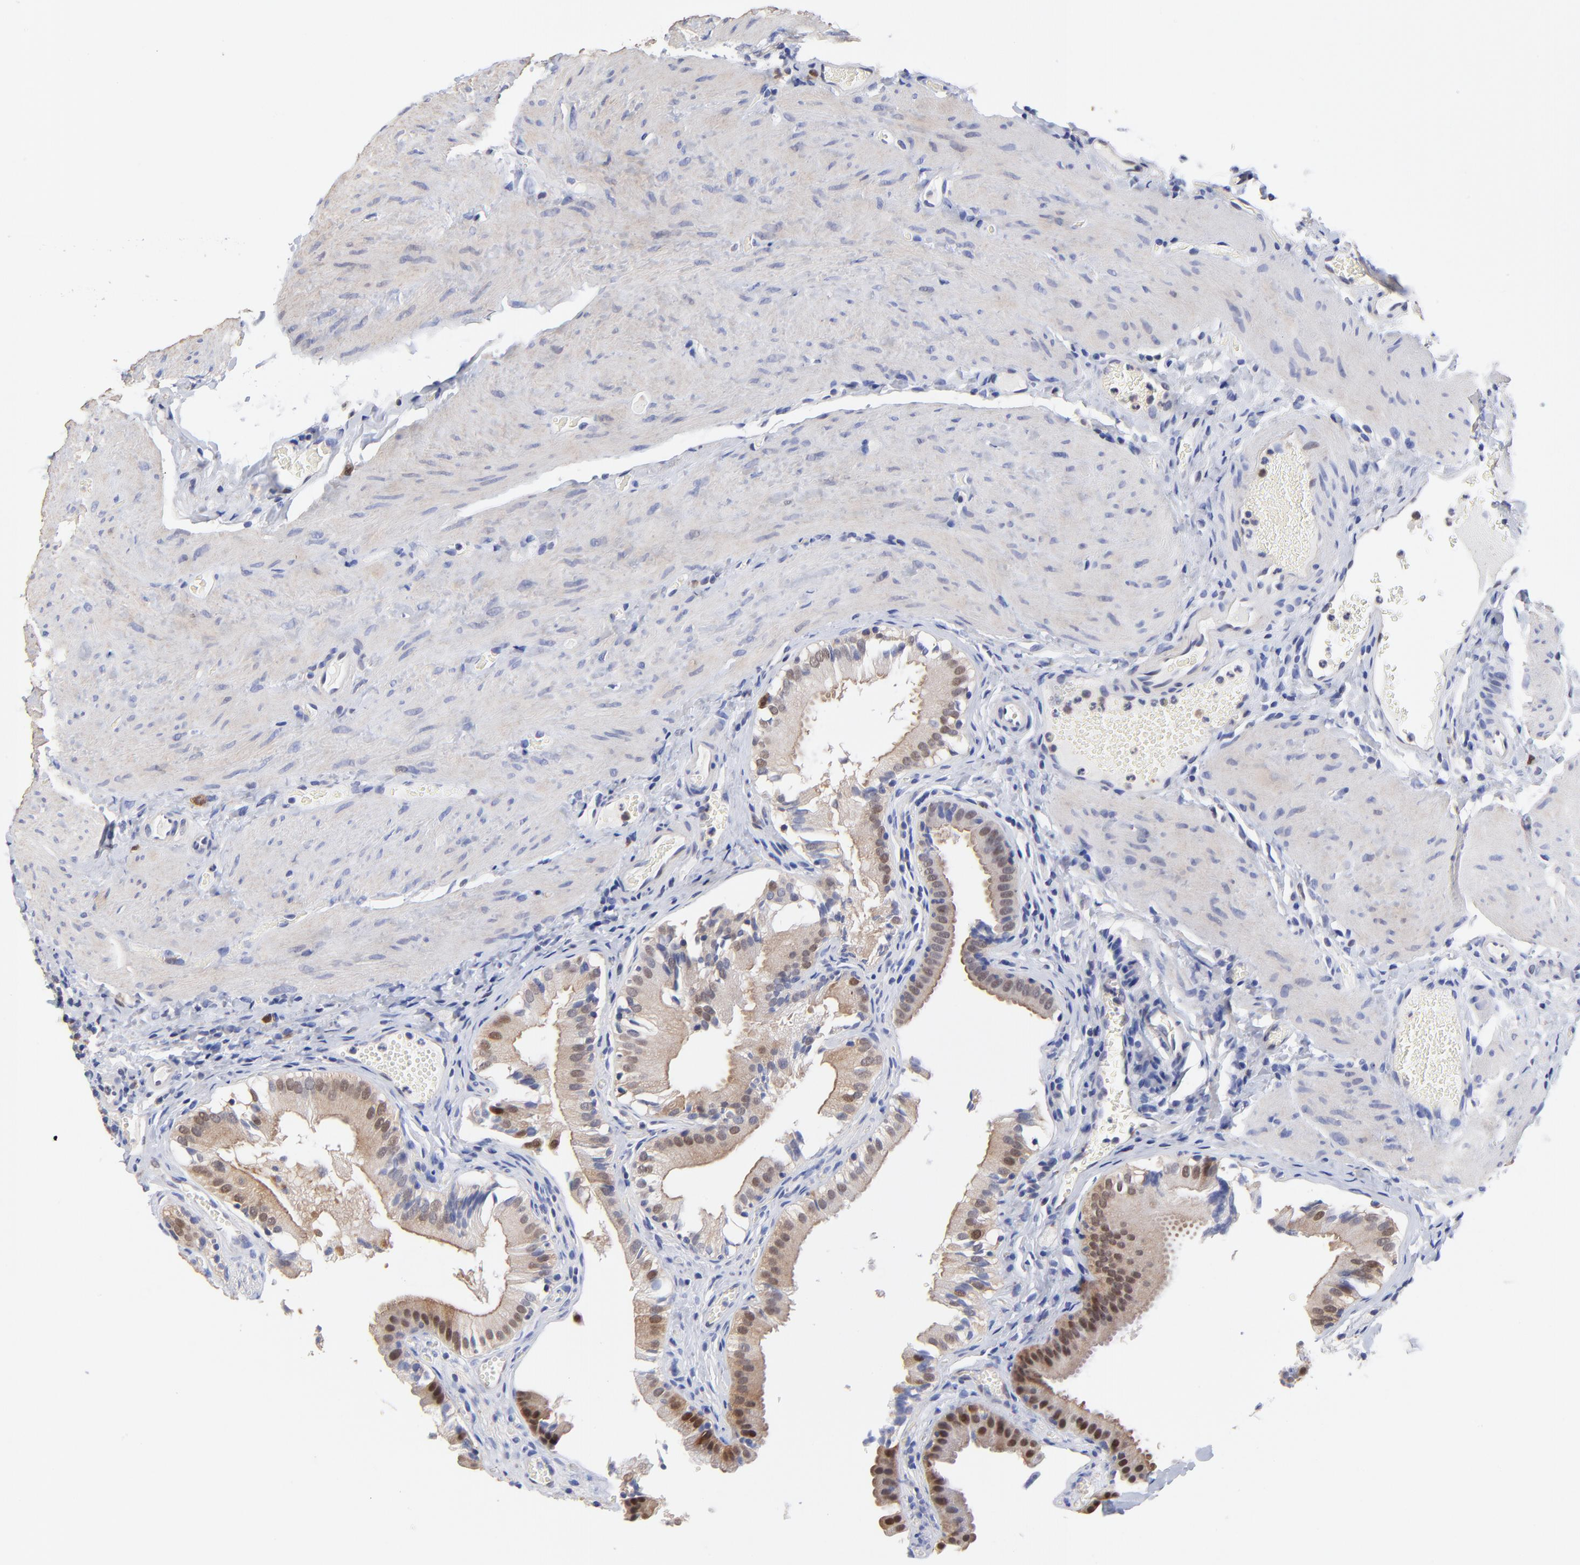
{"staining": {"intensity": "moderate", "quantity": "25%-75%", "location": "cytoplasmic/membranous,nuclear"}, "tissue": "gallbladder", "cell_type": "Glandular cells", "image_type": "normal", "snomed": [{"axis": "morphology", "description": "Normal tissue, NOS"}, {"axis": "topography", "description": "Gallbladder"}], "caption": "Protein staining of normal gallbladder reveals moderate cytoplasmic/membranous,nuclear expression in about 25%-75% of glandular cells.", "gene": "DCTPP1", "patient": {"sex": "female", "age": 24}}